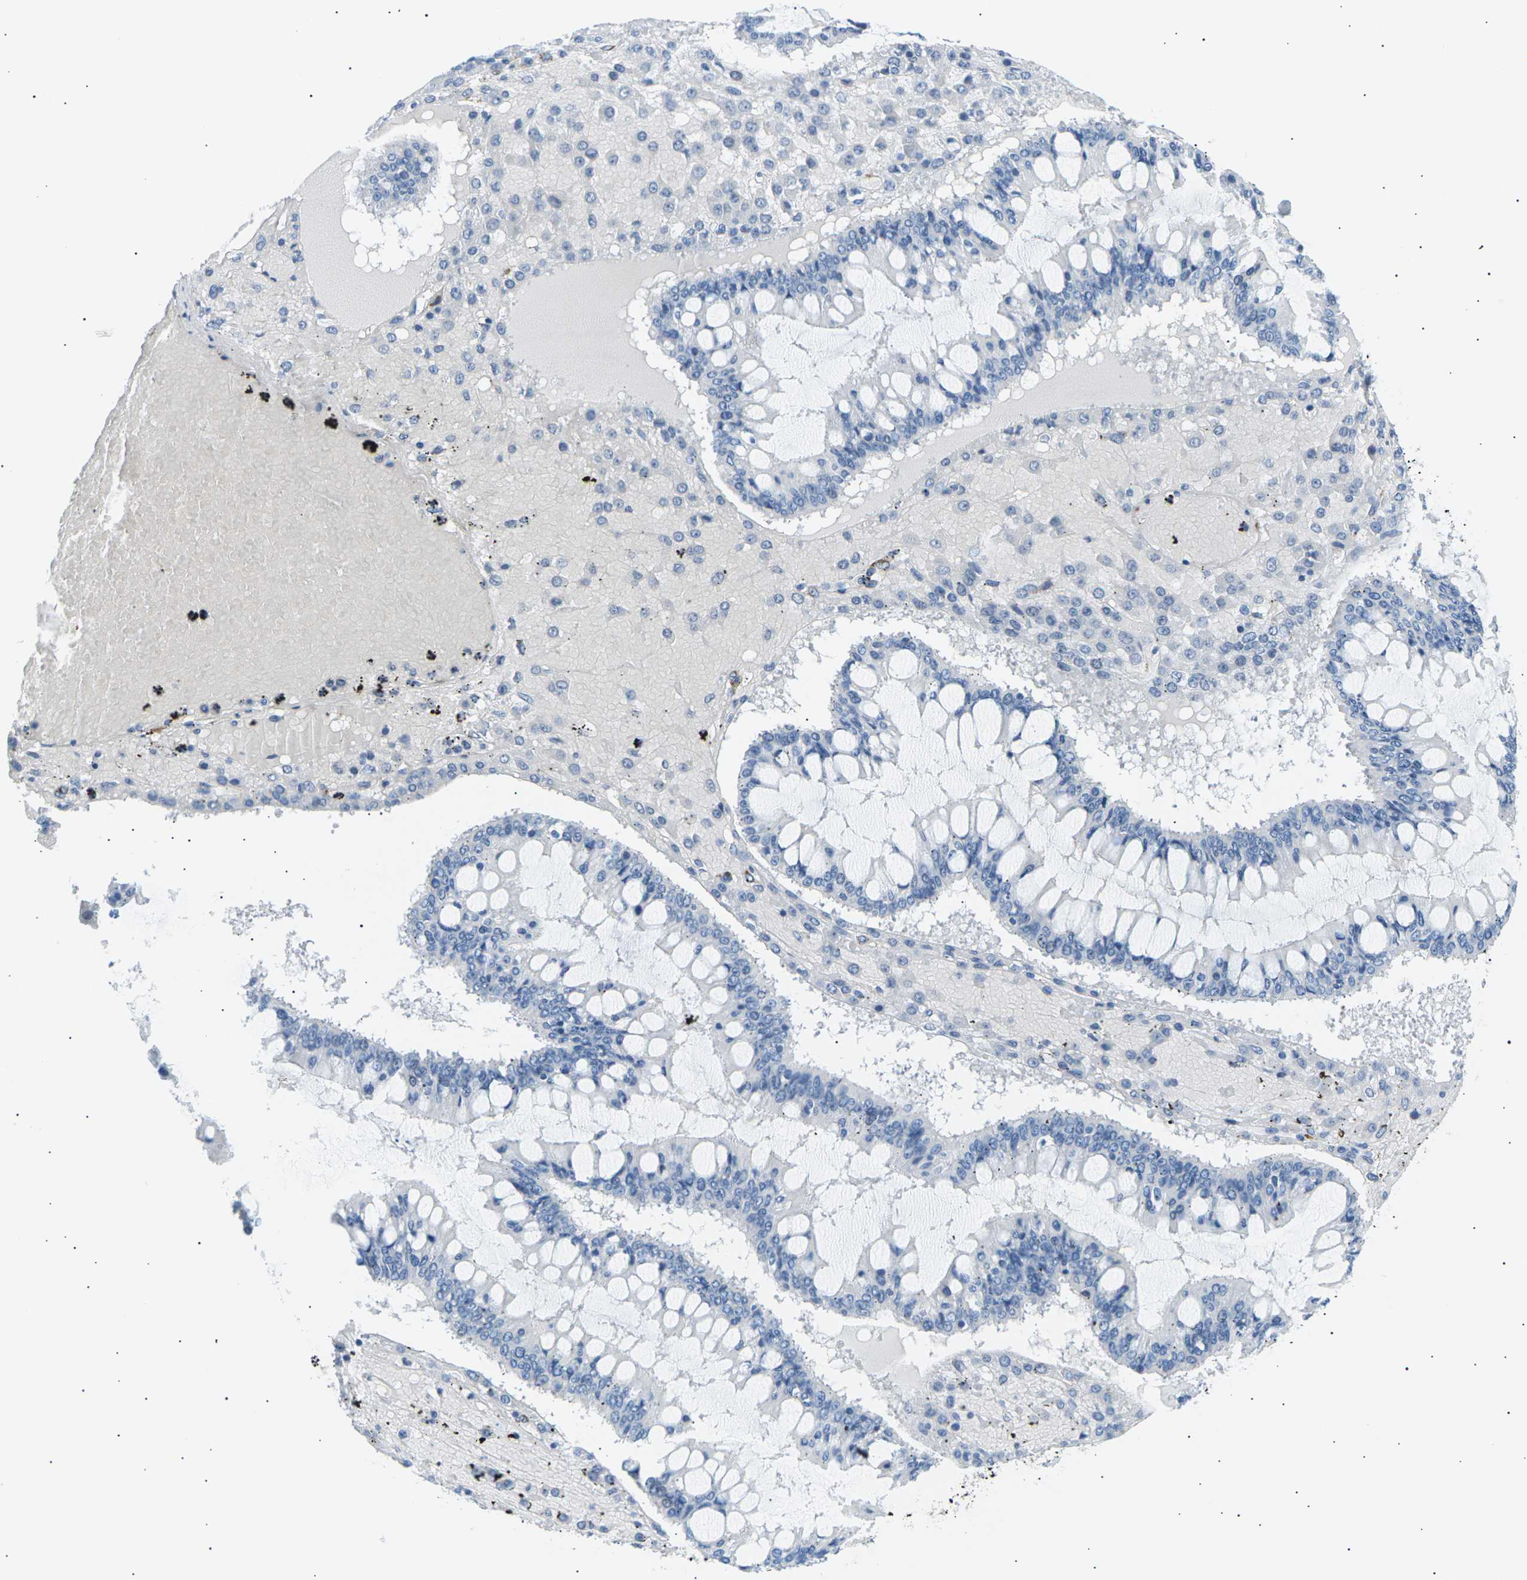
{"staining": {"intensity": "negative", "quantity": "none", "location": "none"}, "tissue": "ovarian cancer", "cell_type": "Tumor cells", "image_type": "cancer", "snomed": [{"axis": "morphology", "description": "Cystadenocarcinoma, mucinous, NOS"}, {"axis": "topography", "description": "Ovary"}], "caption": "Histopathology image shows no significant protein positivity in tumor cells of ovarian cancer (mucinous cystadenocarcinoma).", "gene": "SEPTIN5", "patient": {"sex": "female", "age": 73}}